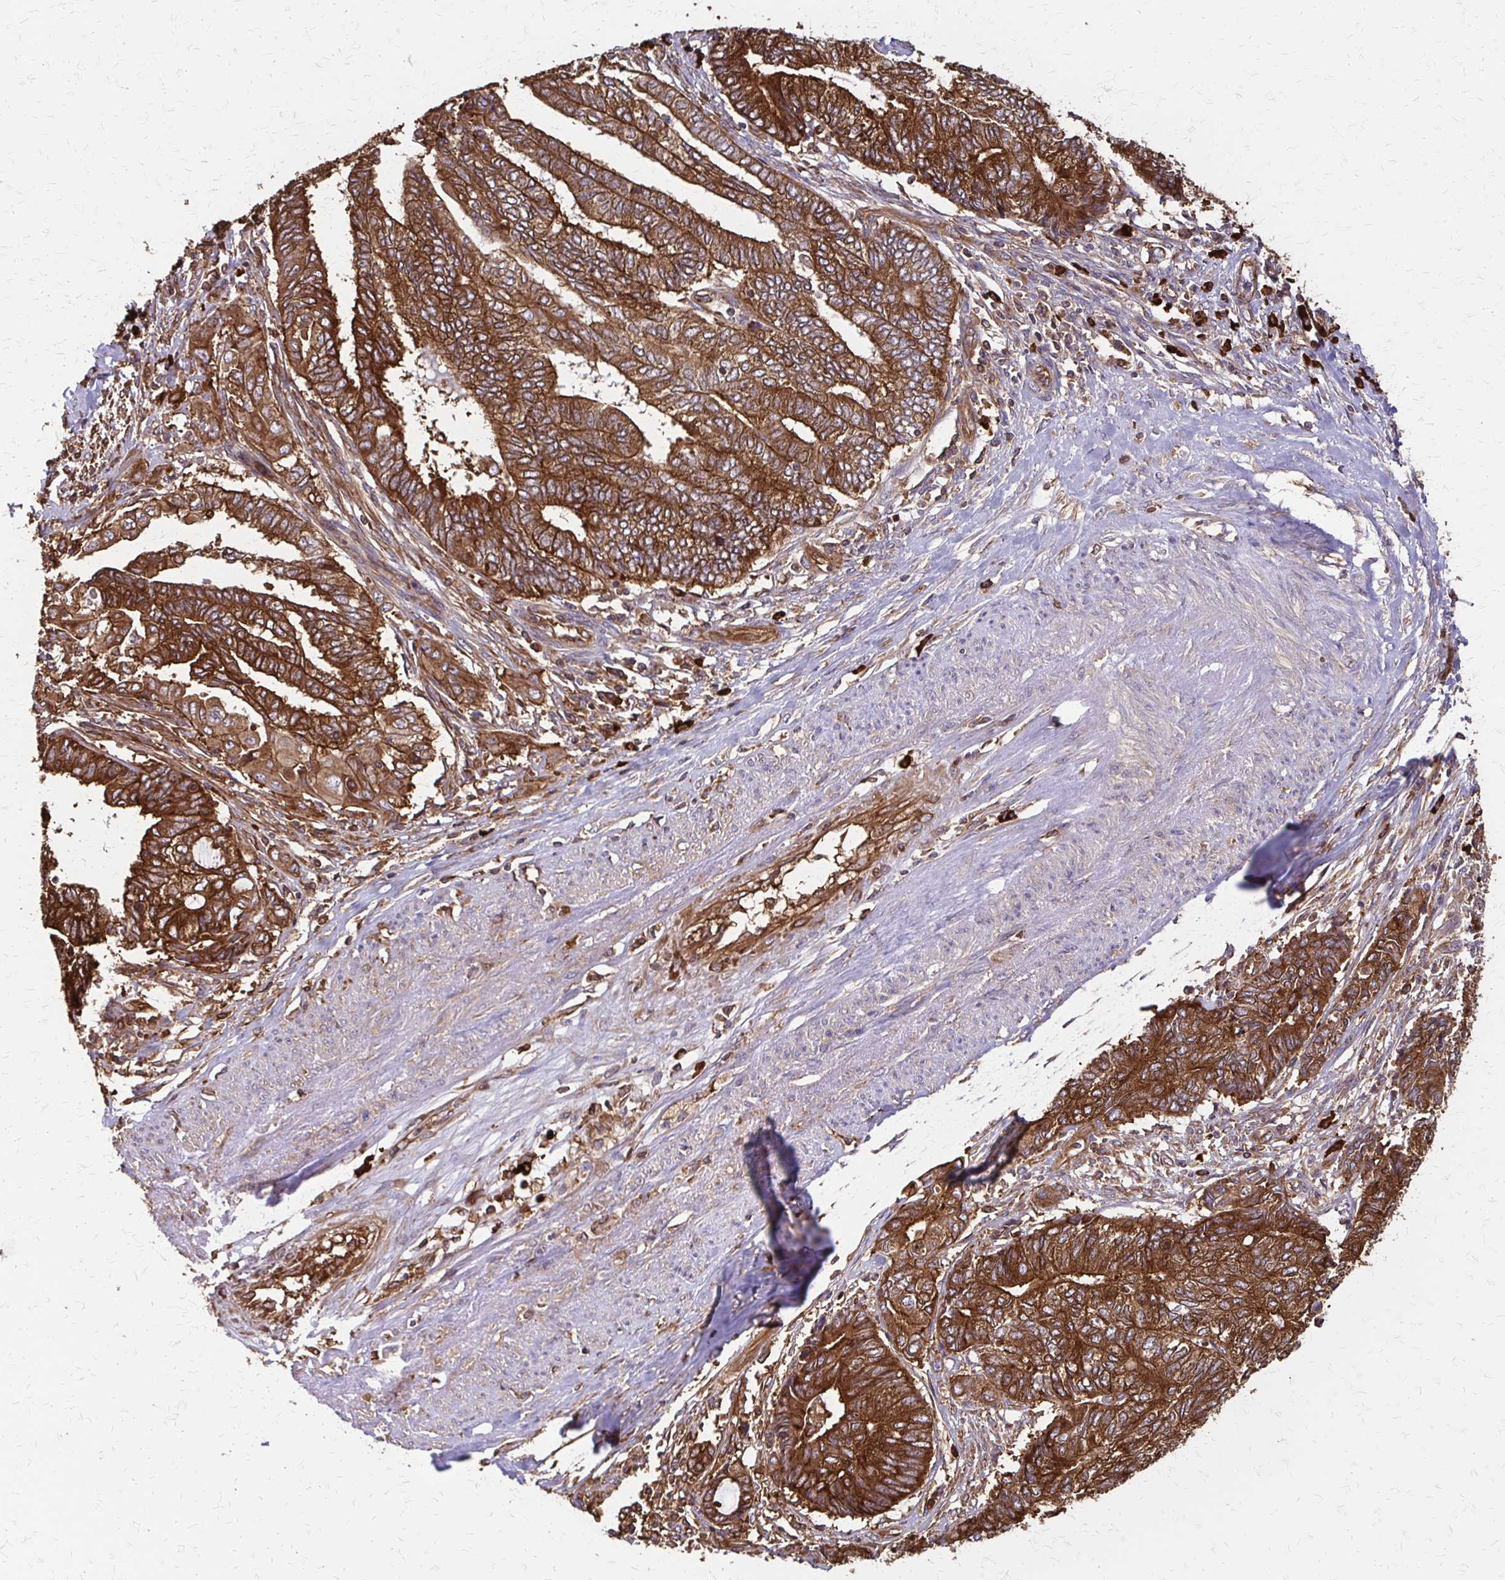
{"staining": {"intensity": "strong", "quantity": ">75%", "location": "cytoplasmic/membranous"}, "tissue": "endometrial cancer", "cell_type": "Tumor cells", "image_type": "cancer", "snomed": [{"axis": "morphology", "description": "Adenocarcinoma, NOS"}, {"axis": "topography", "description": "Uterus"}, {"axis": "topography", "description": "Endometrium"}], "caption": "The histopathology image shows a brown stain indicating the presence of a protein in the cytoplasmic/membranous of tumor cells in adenocarcinoma (endometrial).", "gene": "EEF2", "patient": {"sex": "female", "age": 70}}